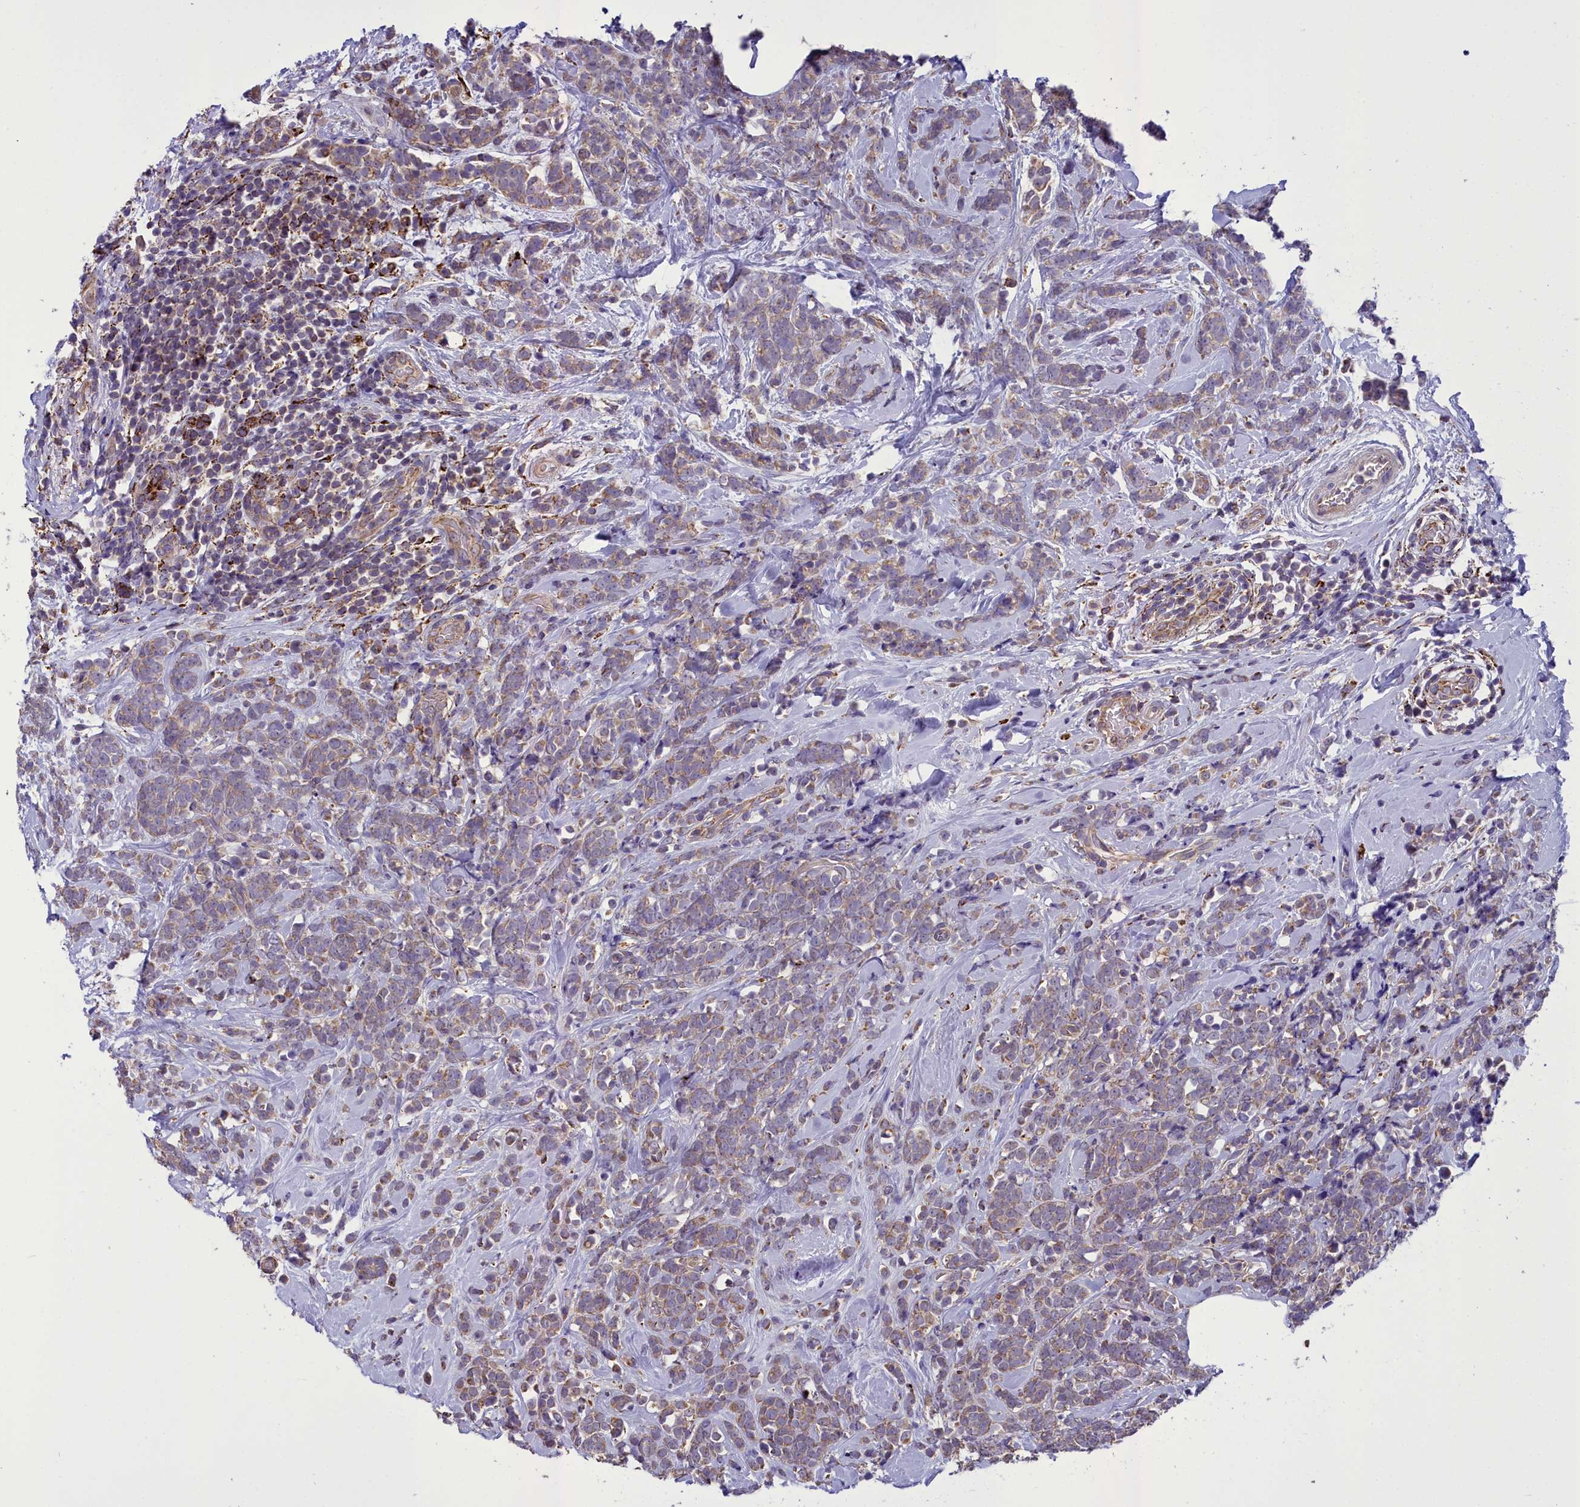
{"staining": {"intensity": "weak", "quantity": ">75%", "location": "cytoplasmic/membranous"}, "tissue": "breast cancer", "cell_type": "Tumor cells", "image_type": "cancer", "snomed": [{"axis": "morphology", "description": "Lobular carcinoma"}, {"axis": "topography", "description": "Breast"}], "caption": "Brown immunohistochemical staining in lobular carcinoma (breast) exhibits weak cytoplasmic/membranous positivity in about >75% of tumor cells.", "gene": "TBC1D24", "patient": {"sex": "female", "age": 58}}